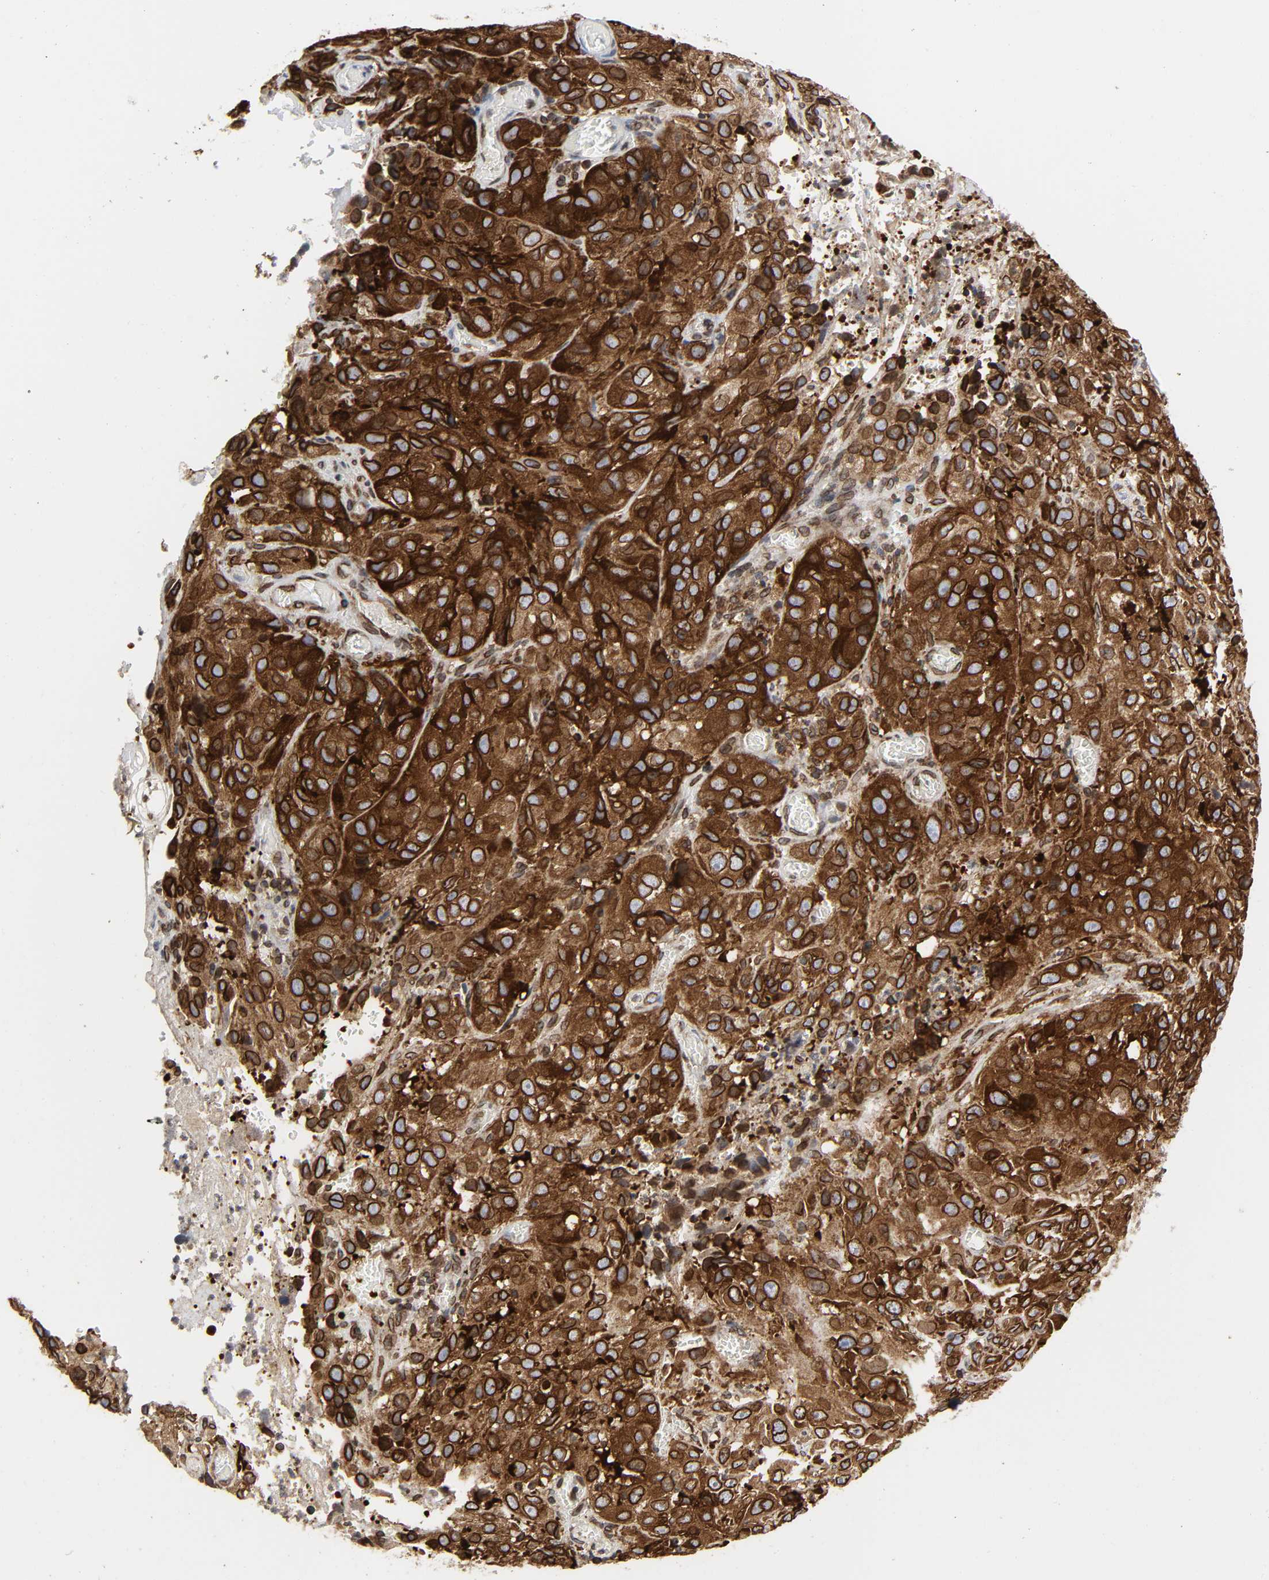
{"staining": {"intensity": "strong", "quantity": ">75%", "location": "cytoplasmic/membranous,nuclear"}, "tissue": "cervical cancer", "cell_type": "Tumor cells", "image_type": "cancer", "snomed": [{"axis": "morphology", "description": "Squamous cell carcinoma, NOS"}, {"axis": "topography", "description": "Cervix"}], "caption": "This is an image of immunohistochemistry (IHC) staining of cervical squamous cell carcinoma, which shows strong expression in the cytoplasmic/membranous and nuclear of tumor cells.", "gene": "RANGAP1", "patient": {"sex": "female", "age": 32}}